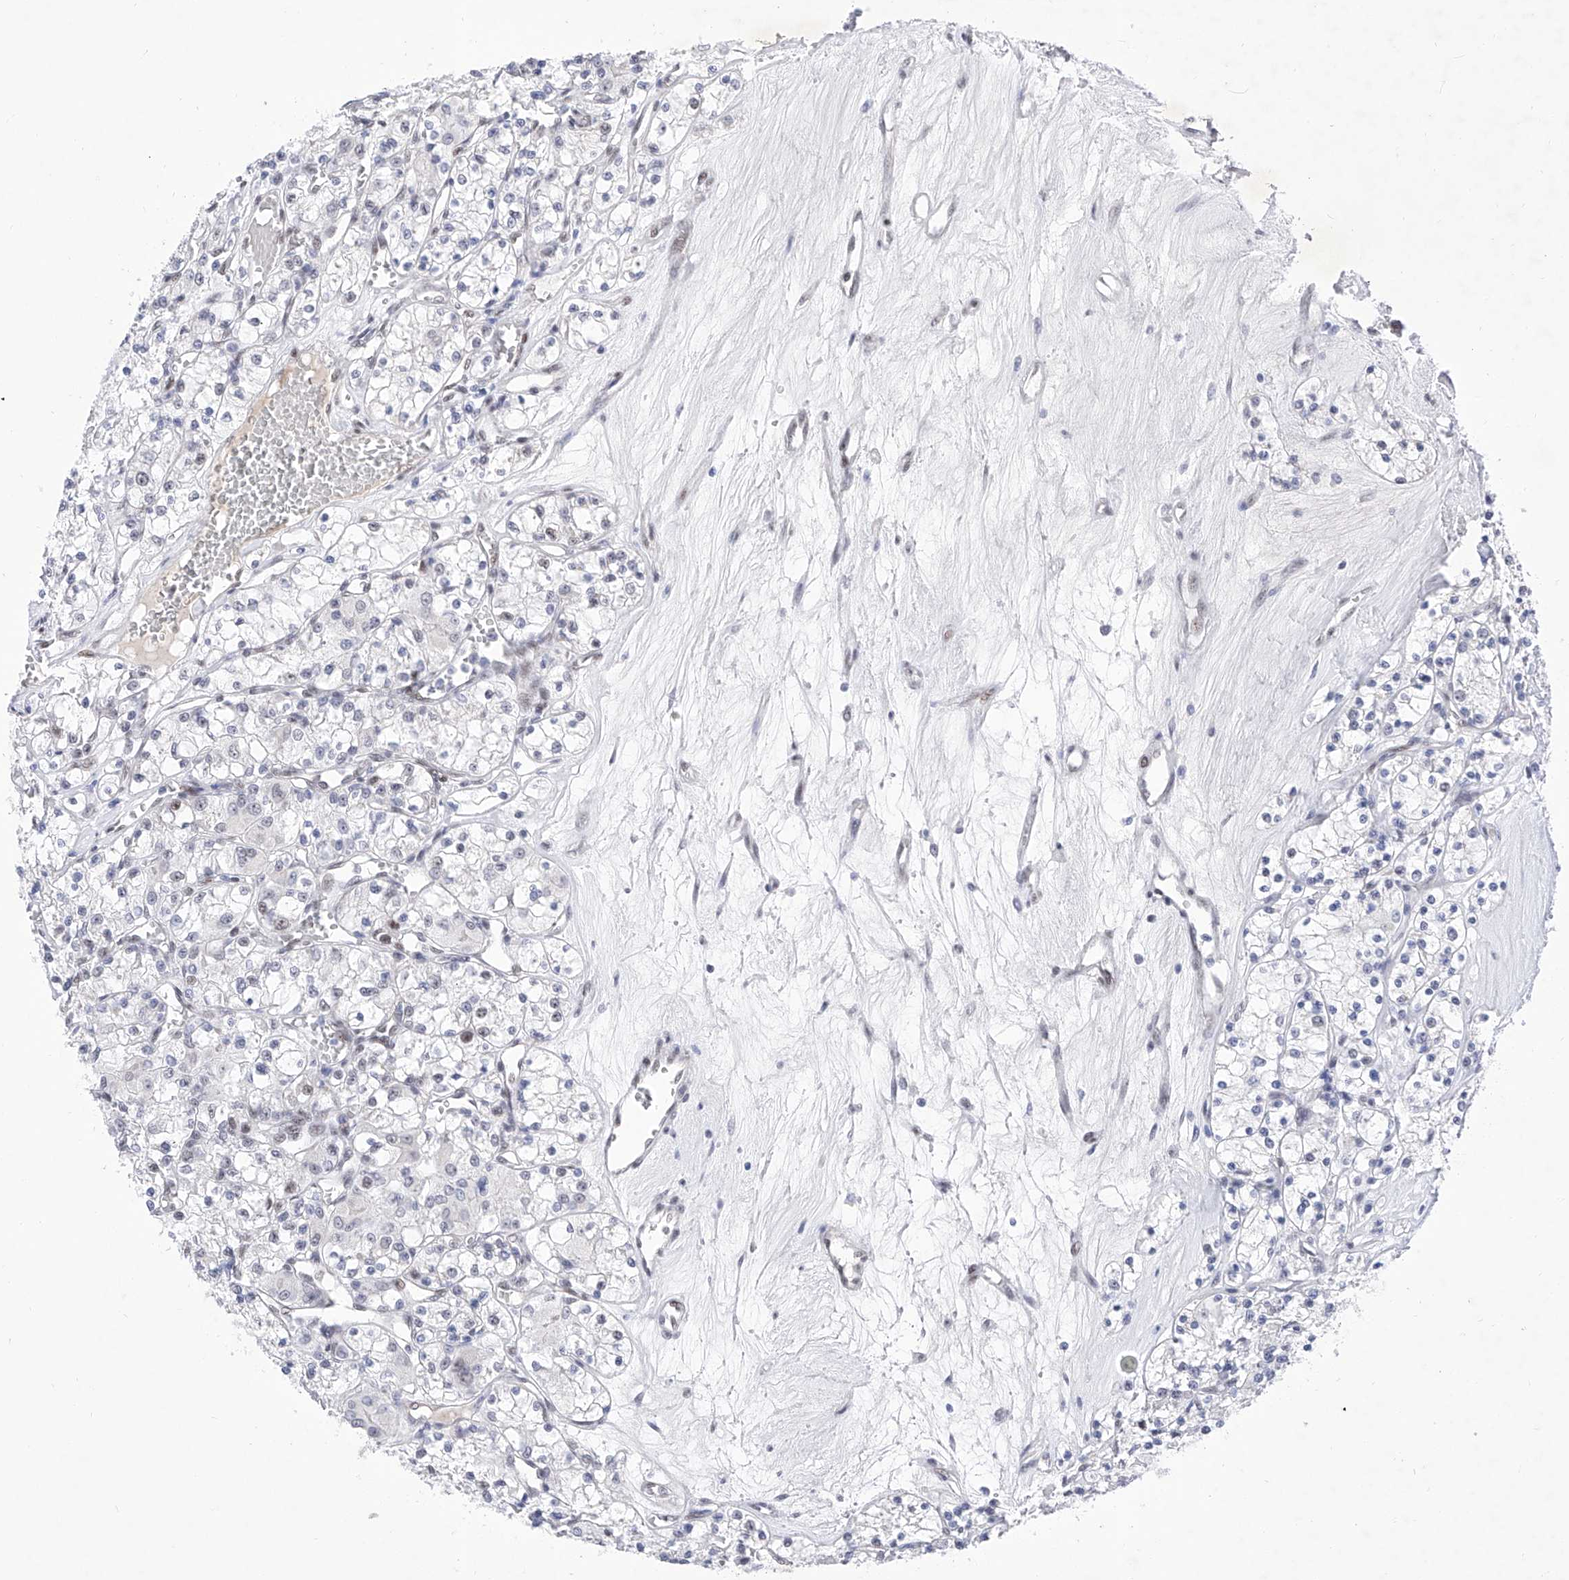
{"staining": {"intensity": "negative", "quantity": "none", "location": "none"}, "tissue": "renal cancer", "cell_type": "Tumor cells", "image_type": "cancer", "snomed": [{"axis": "morphology", "description": "Adenocarcinoma, NOS"}, {"axis": "topography", "description": "Kidney"}], "caption": "Human renal cancer (adenocarcinoma) stained for a protein using immunohistochemistry (IHC) reveals no expression in tumor cells.", "gene": "ATN1", "patient": {"sex": "female", "age": 59}}